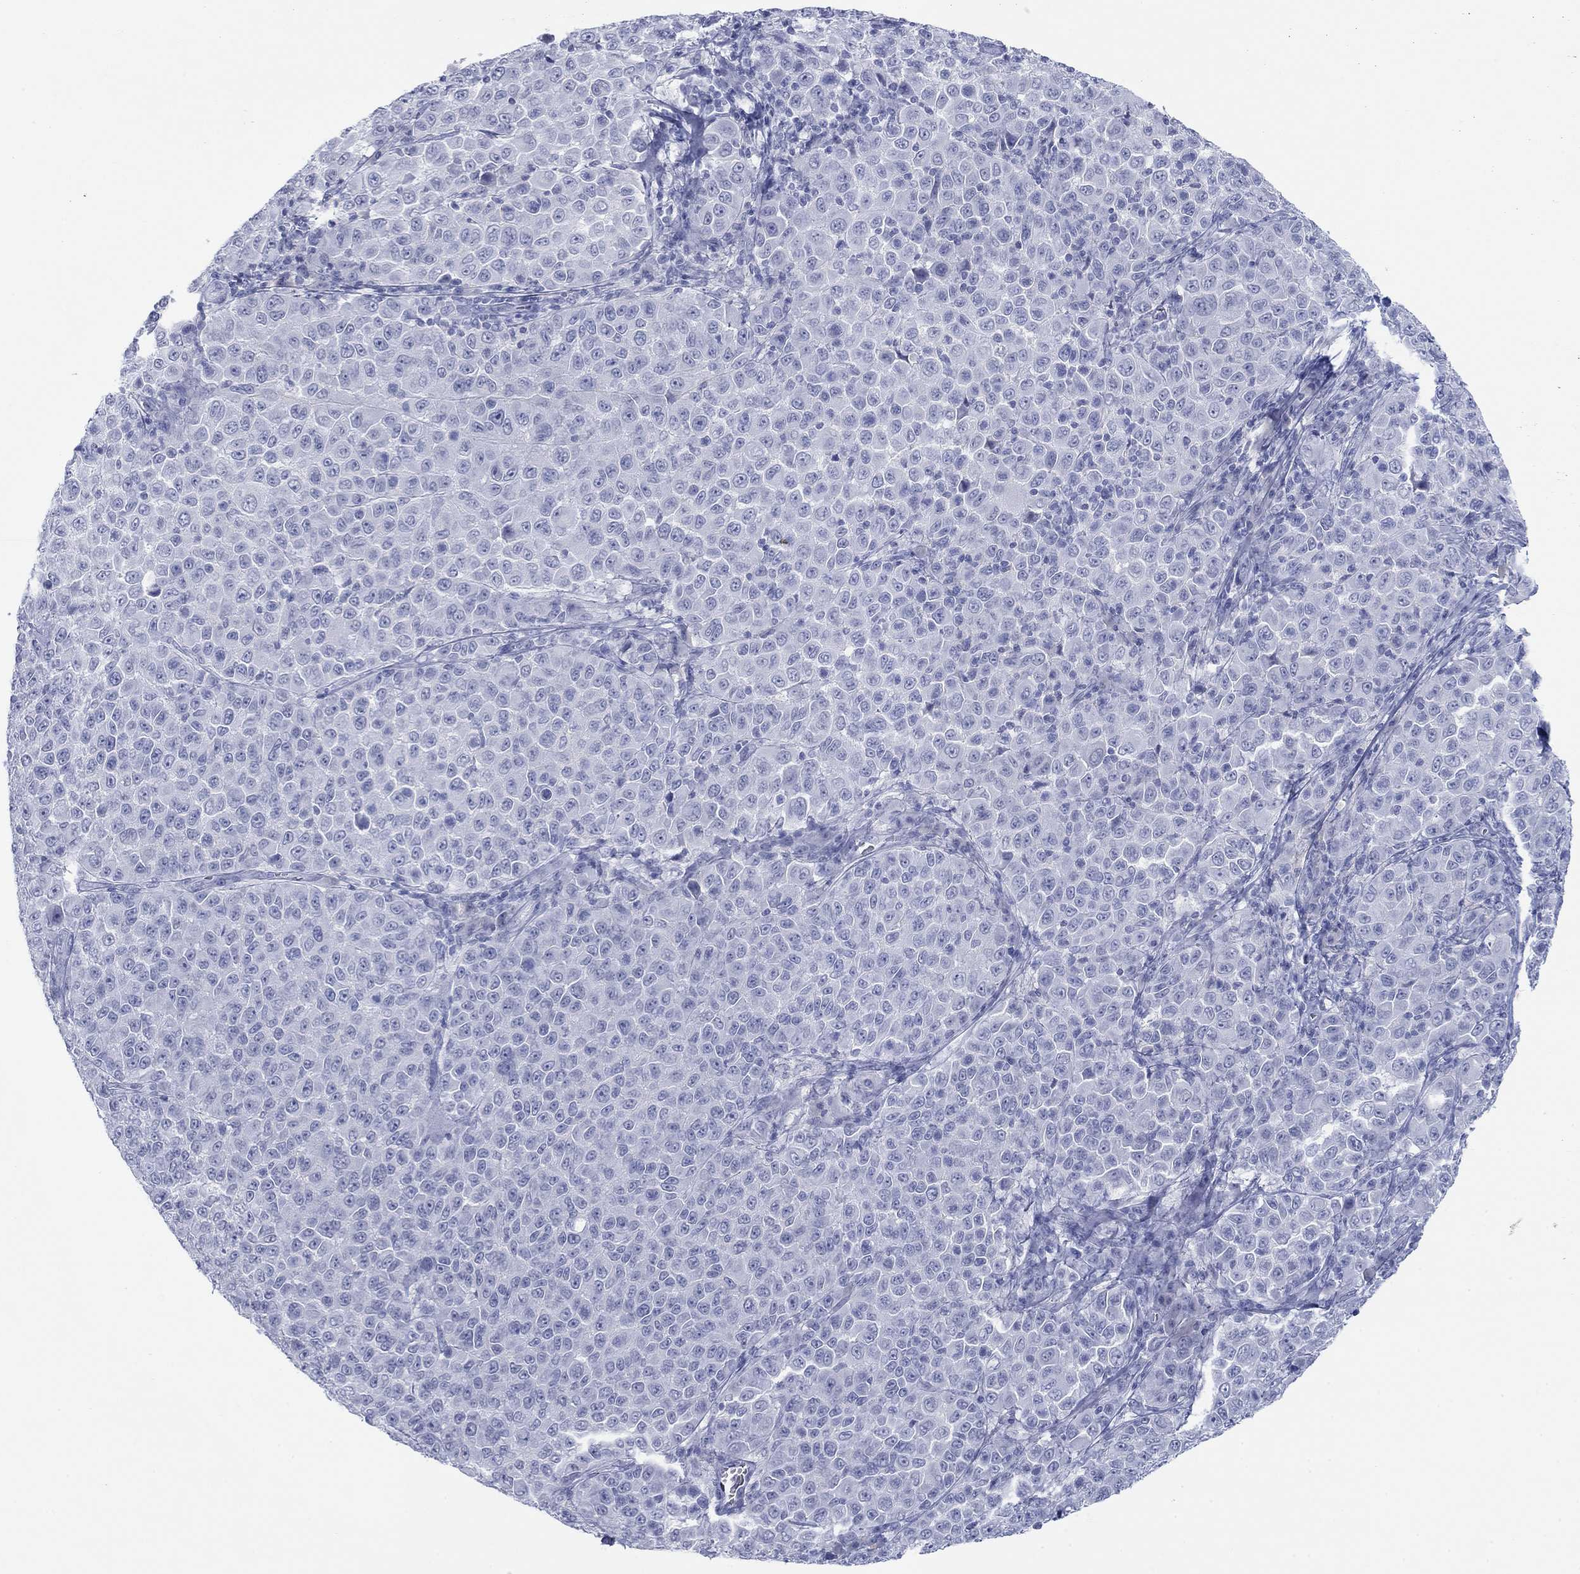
{"staining": {"intensity": "negative", "quantity": "none", "location": "none"}, "tissue": "melanoma", "cell_type": "Tumor cells", "image_type": "cancer", "snomed": [{"axis": "morphology", "description": "Malignant melanoma, NOS"}, {"axis": "topography", "description": "Skin"}], "caption": "Protein analysis of malignant melanoma shows no significant positivity in tumor cells.", "gene": "PDYN", "patient": {"sex": "female", "age": 57}}